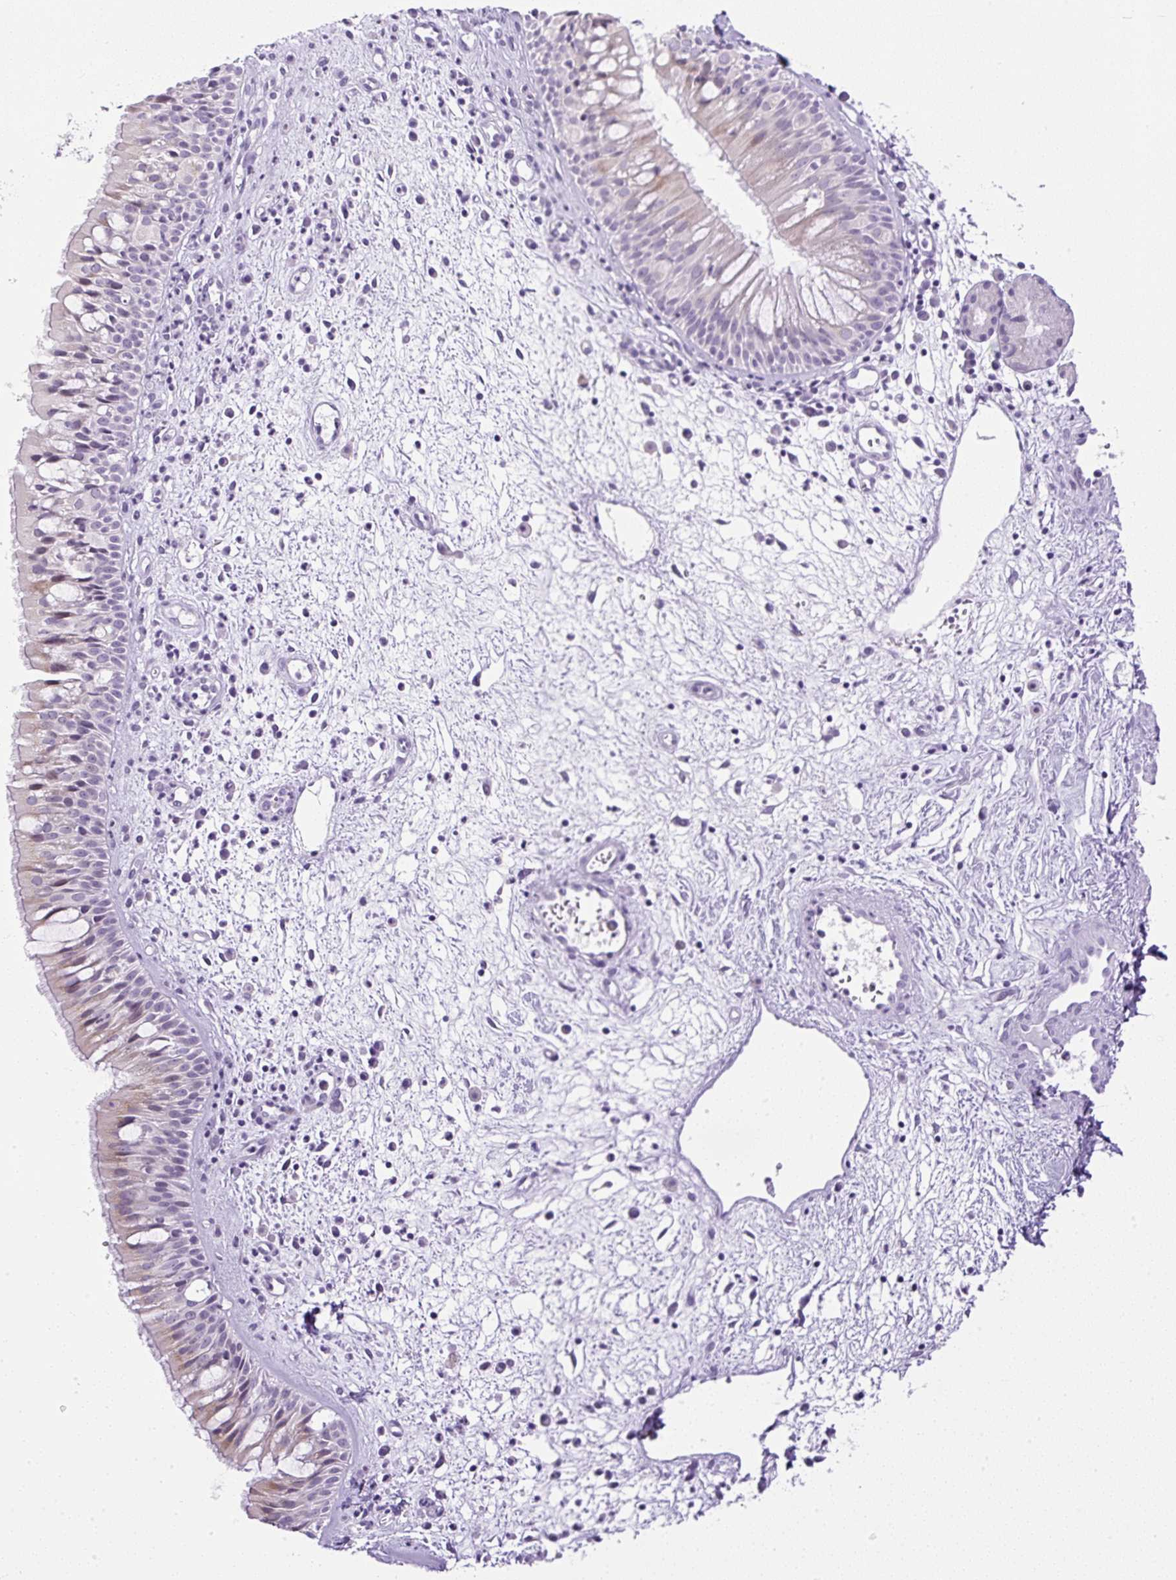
{"staining": {"intensity": "moderate", "quantity": "<25%", "location": "cytoplasmic/membranous"}, "tissue": "nasopharynx", "cell_type": "Respiratory epithelial cells", "image_type": "normal", "snomed": [{"axis": "morphology", "description": "Normal tissue, NOS"}, {"axis": "topography", "description": "Nasopharynx"}], "caption": "A photomicrograph of human nasopharynx stained for a protein reveals moderate cytoplasmic/membranous brown staining in respiratory epithelial cells.", "gene": "RHBDD2", "patient": {"sex": "male", "age": 65}}